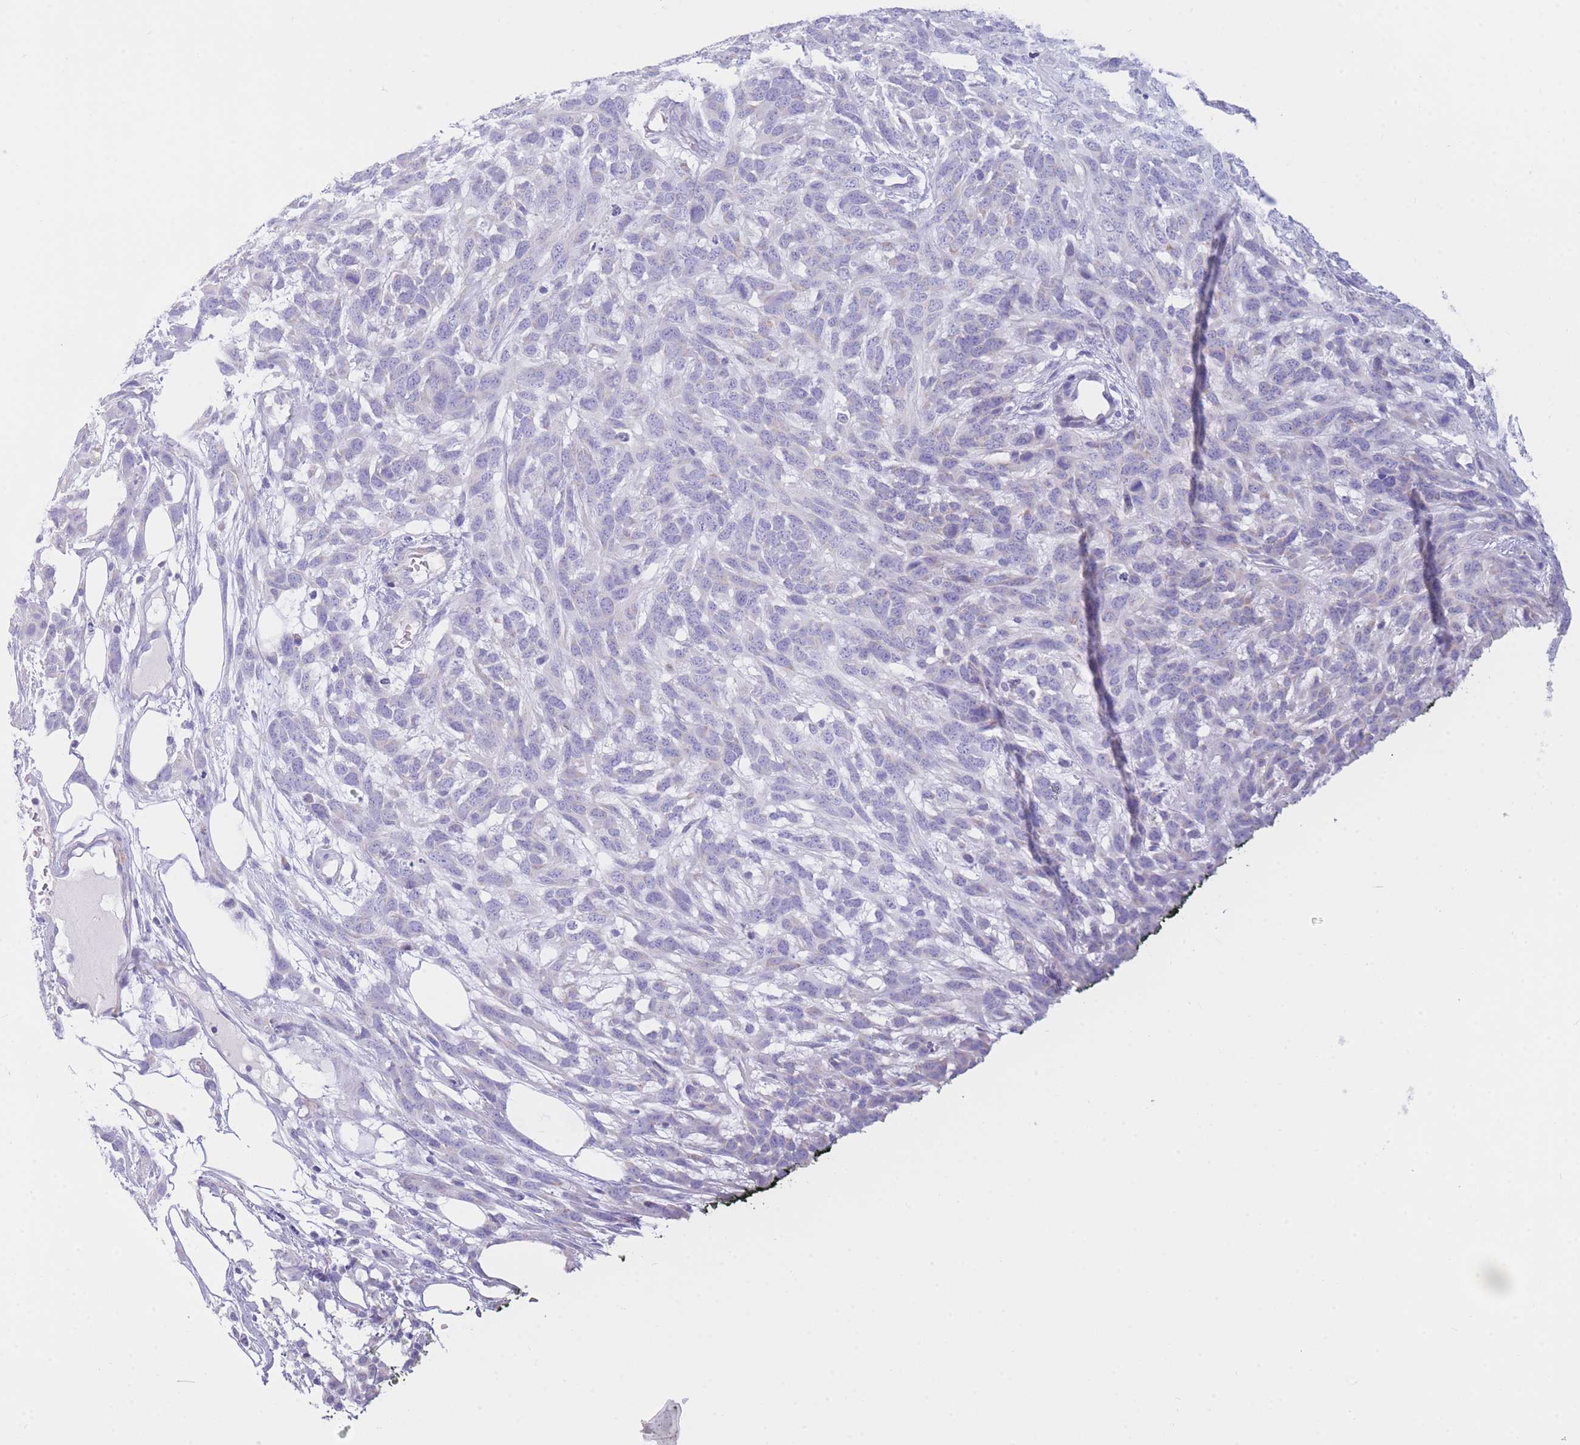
{"staining": {"intensity": "negative", "quantity": "none", "location": "none"}, "tissue": "melanoma", "cell_type": "Tumor cells", "image_type": "cancer", "snomed": [{"axis": "morphology", "description": "Normal morphology"}, {"axis": "morphology", "description": "Malignant melanoma, NOS"}, {"axis": "topography", "description": "Skin"}], "caption": "Malignant melanoma stained for a protein using immunohistochemistry (IHC) exhibits no staining tumor cells.", "gene": "VWA8", "patient": {"sex": "female", "age": 72}}